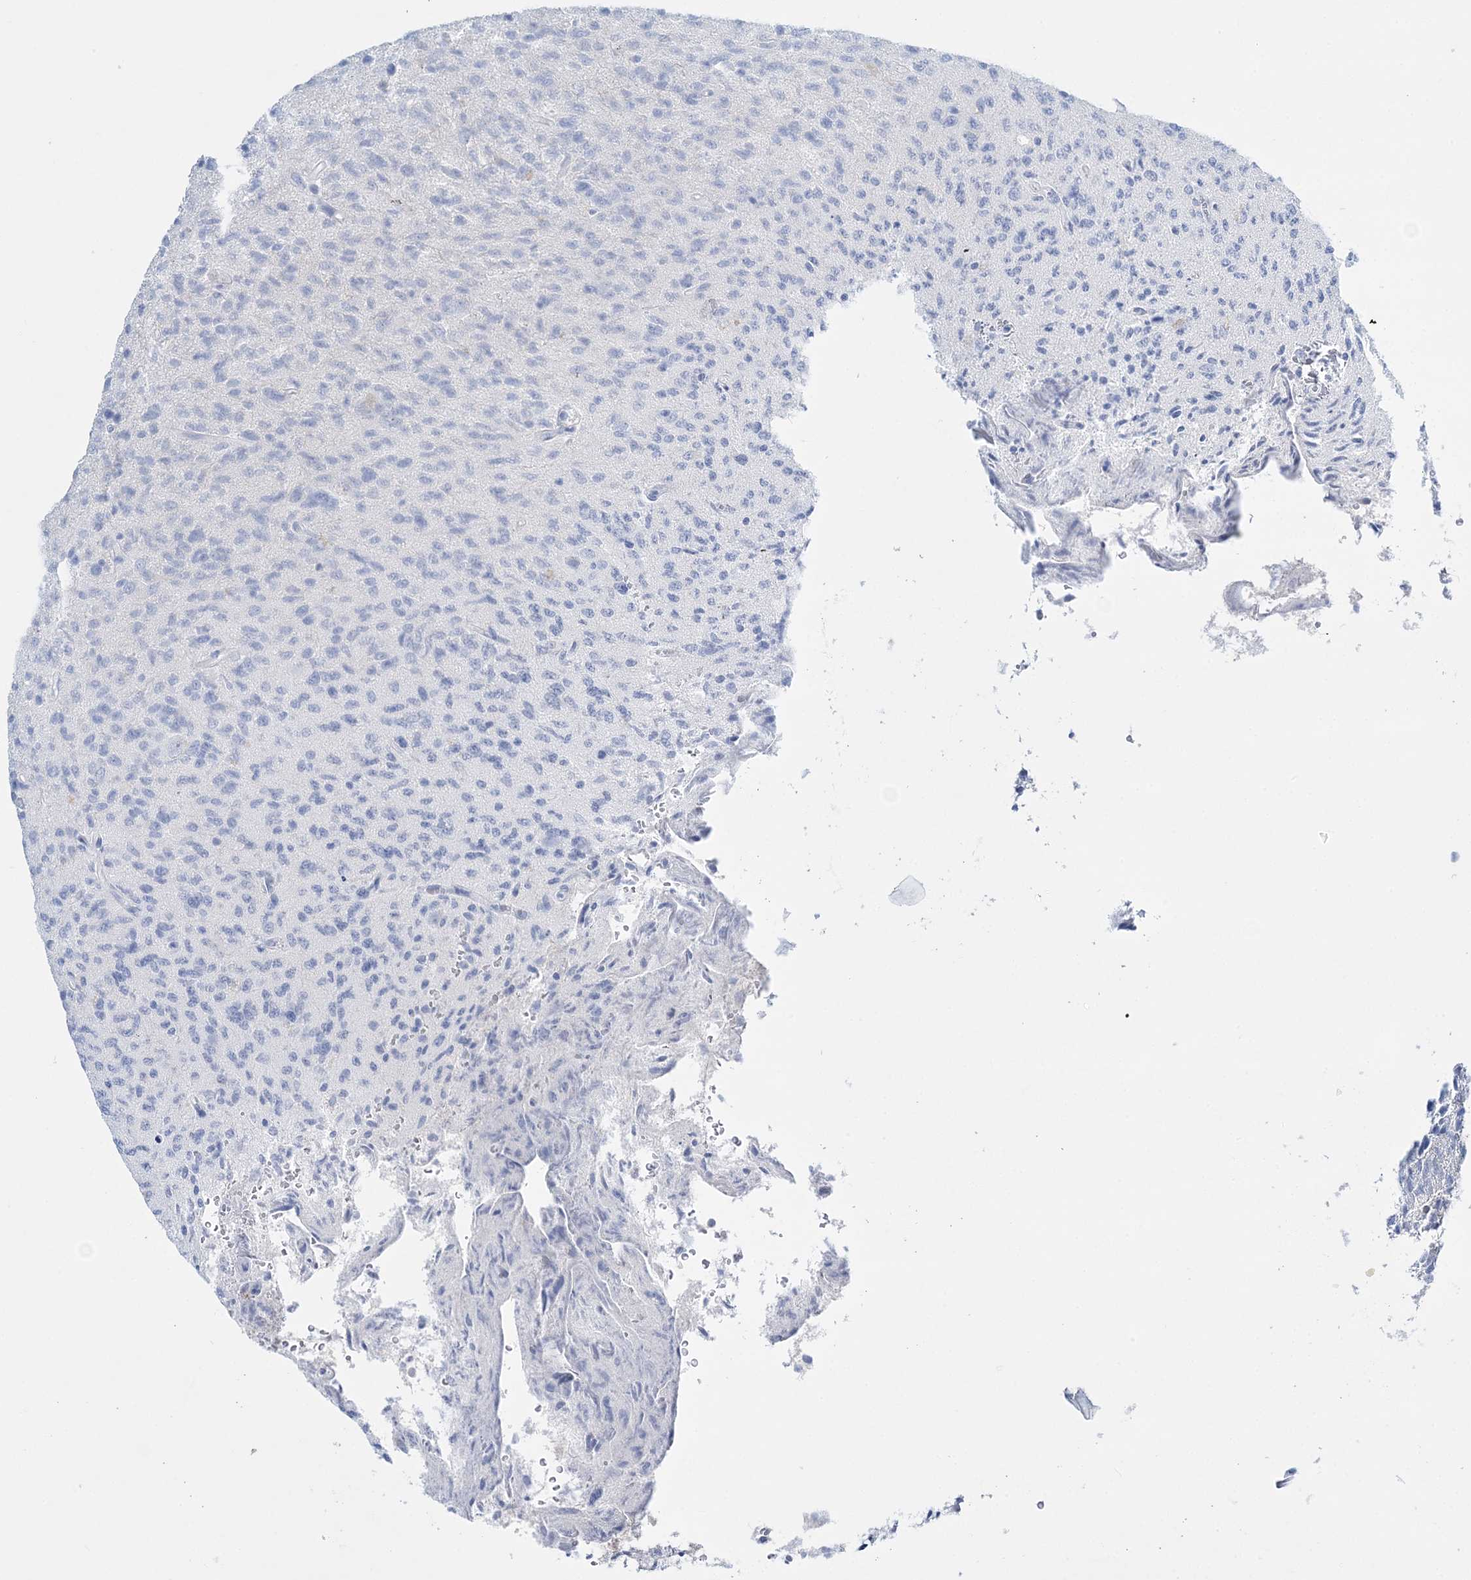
{"staining": {"intensity": "negative", "quantity": "none", "location": "none"}, "tissue": "glioma", "cell_type": "Tumor cells", "image_type": "cancer", "snomed": [{"axis": "morphology", "description": "Glioma, malignant, High grade"}, {"axis": "topography", "description": "Brain"}], "caption": "Glioma was stained to show a protein in brown. There is no significant expression in tumor cells.", "gene": "WDSUB1", "patient": {"sex": "female", "age": 57}}